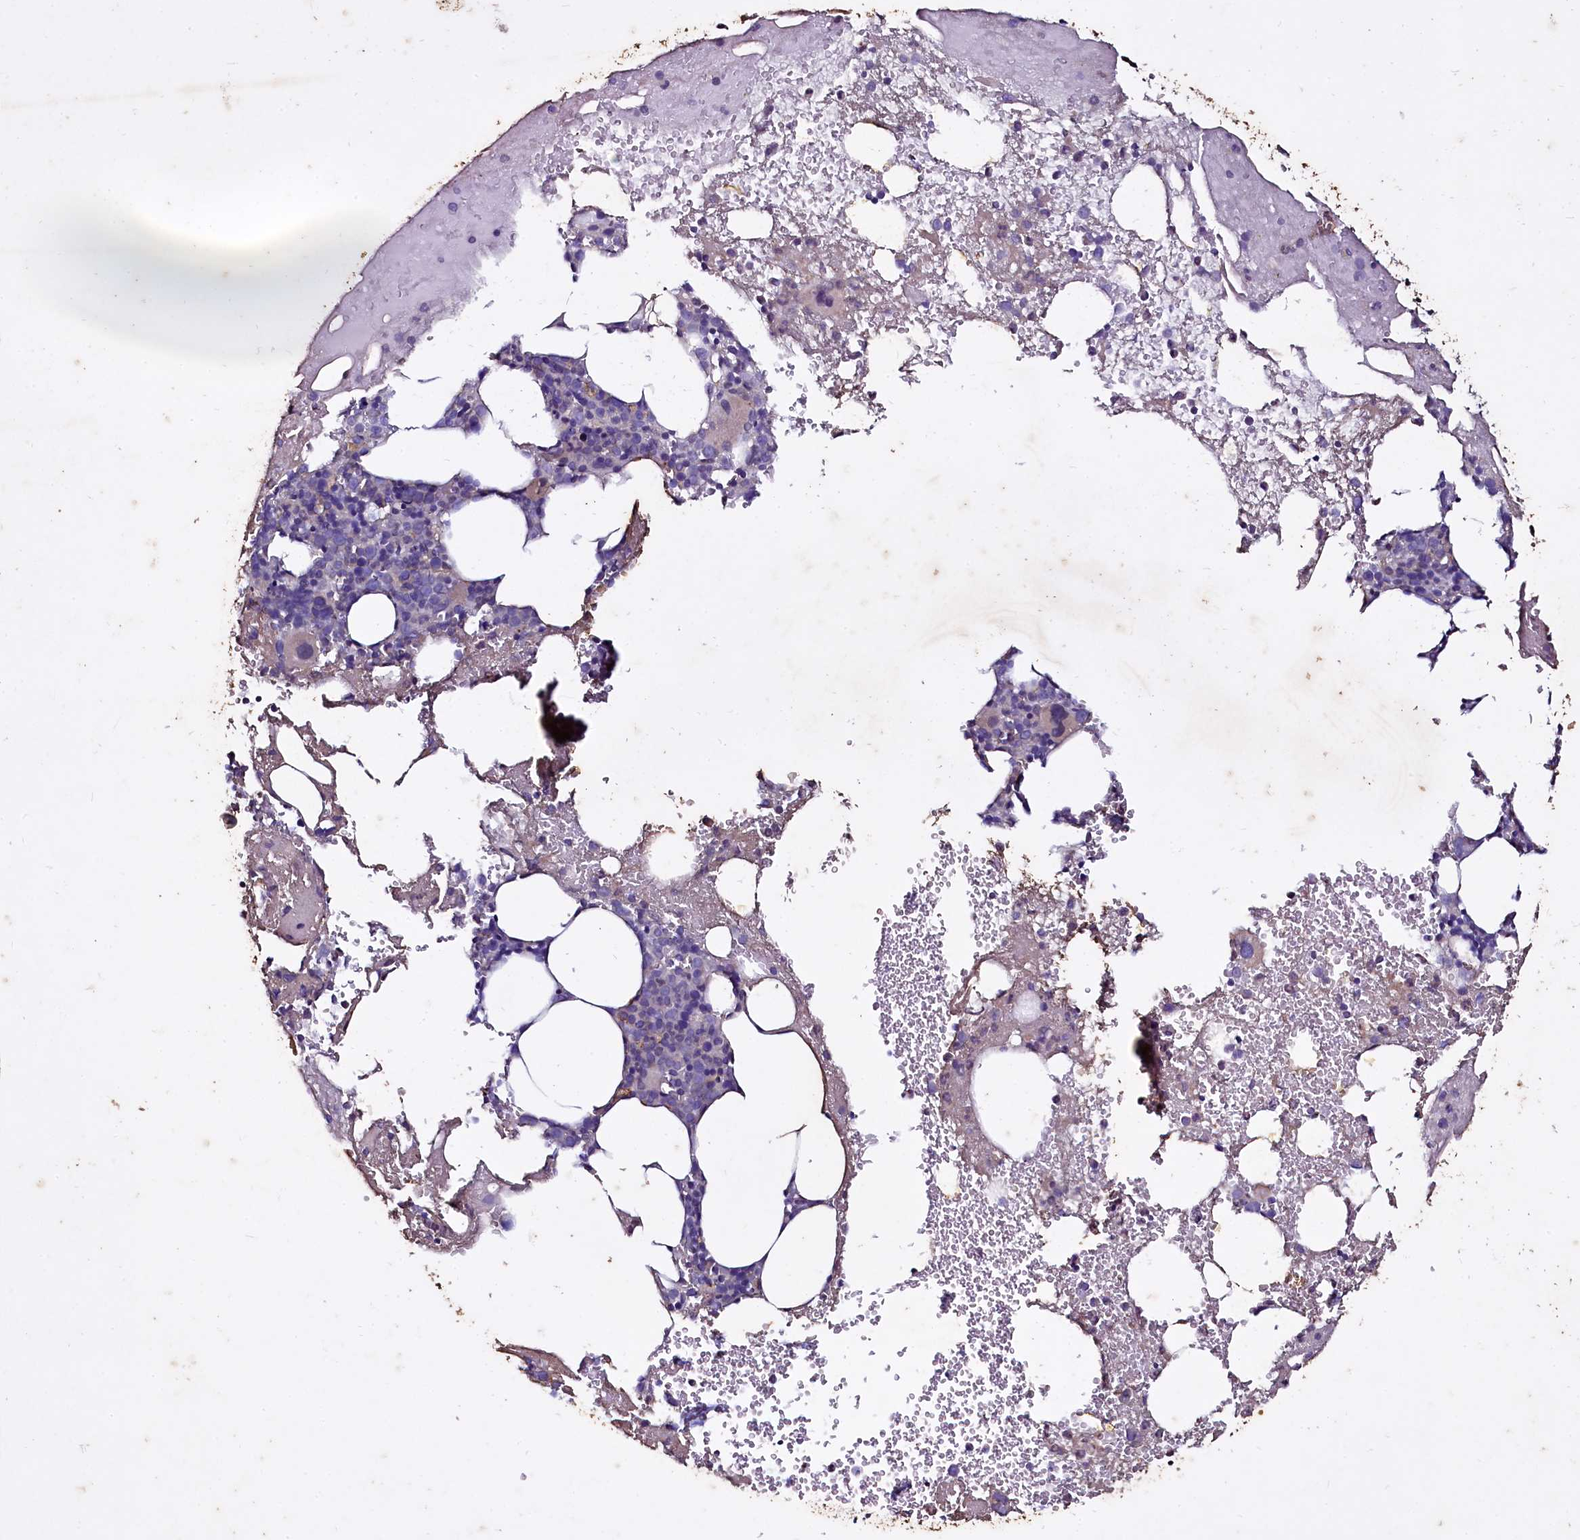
{"staining": {"intensity": "negative", "quantity": "none", "location": "none"}, "tissue": "bone marrow", "cell_type": "Hematopoietic cells", "image_type": "normal", "snomed": [{"axis": "morphology", "description": "Normal tissue, NOS"}, {"axis": "topography", "description": "Bone marrow"}], "caption": "Bone marrow was stained to show a protein in brown. There is no significant expression in hematopoietic cells. Brightfield microscopy of immunohistochemistry (IHC) stained with DAB (brown) and hematoxylin (blue), captured at high magnification.", "gene": "SELENOT", "patient": {"sex": "male", "age": 61}}